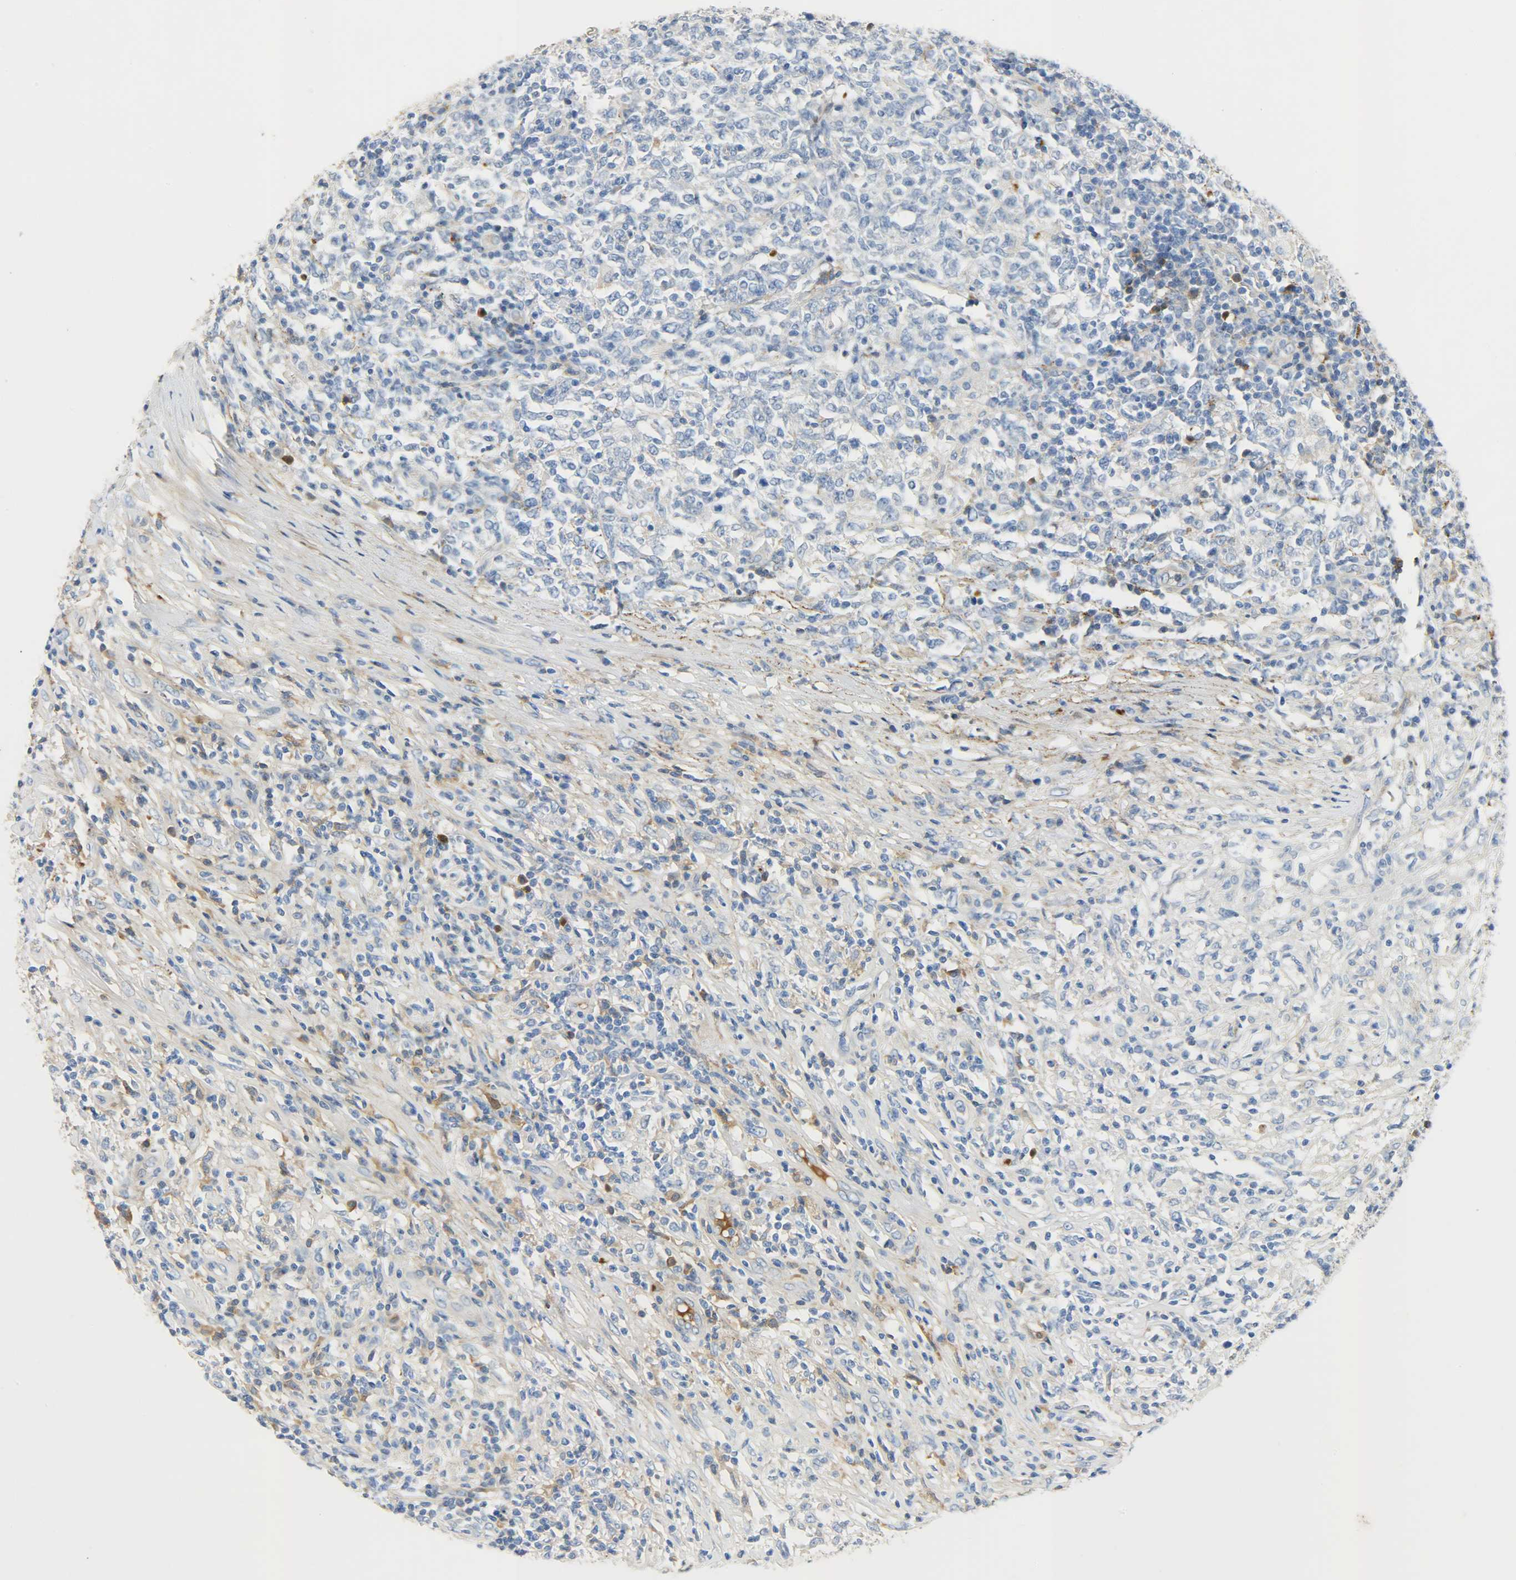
{"staining": {"intensity": "moderate", "quantity": "25%-75%", "location": "cytoplasmic/membranous"}, "tissue": "lymphoma", "cell_type": "Tumor cells", "image_type": "cancer", "snomed": [{"axis": "morphology", "description": "Malignant lymphoma, non-Hodgkin's type, High grade"}, {"axis": "topography", "description": "Lymph node"}], "caption": "Brown immunohistochemical staining in lymphoma shows moderate cytoplasmic/membranous expression in approximately 25%-75% of tumor cells.", "gene": "CRP", "patient": {"sex": "female", "age": 84}}